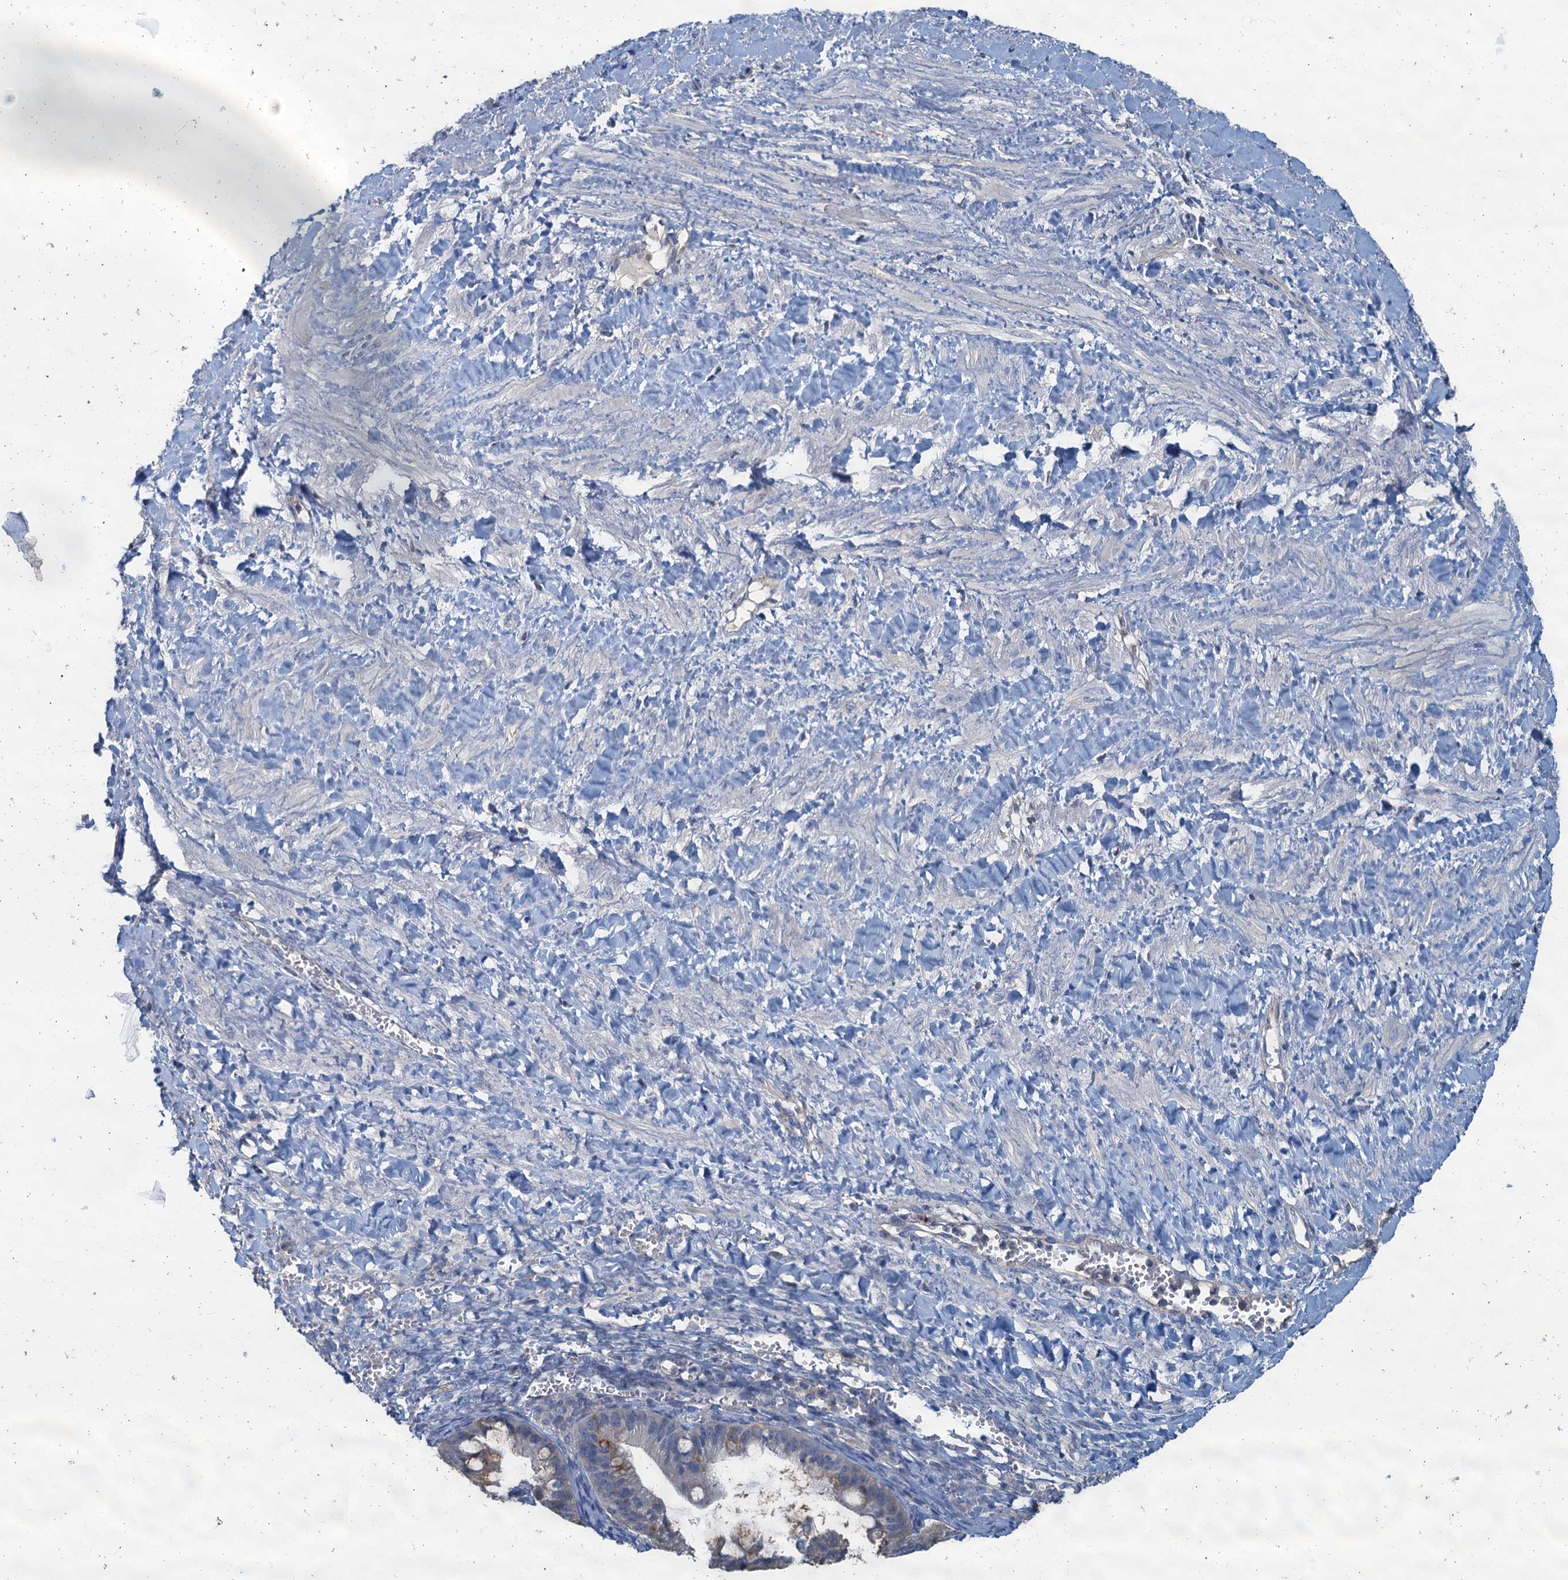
{"staining": {"intensity": "moderate", "quantity": "25%-75%", "location": "cytoplasmic/membranous"}, "tissue": "ovarian cancer", "cell_type": "Tumor cells", "image_type": "cancer", "snomed": [{"axis": "morphology", "description": "Cystadenocarcinoma, mucinous, NOS"}, {"axis": "topography", "description": "Ovary"}], "caption": "Immunohistochemistry (DAB (3,3'-diaminobenzidine)) staining of ovarian cancer demonstrates moderate cytoplasmic/membranous protein expression in approximately 25%-75% of tumor cells.", "gene": "THAP10", "patient": {"sex": "female", "age": 73}}